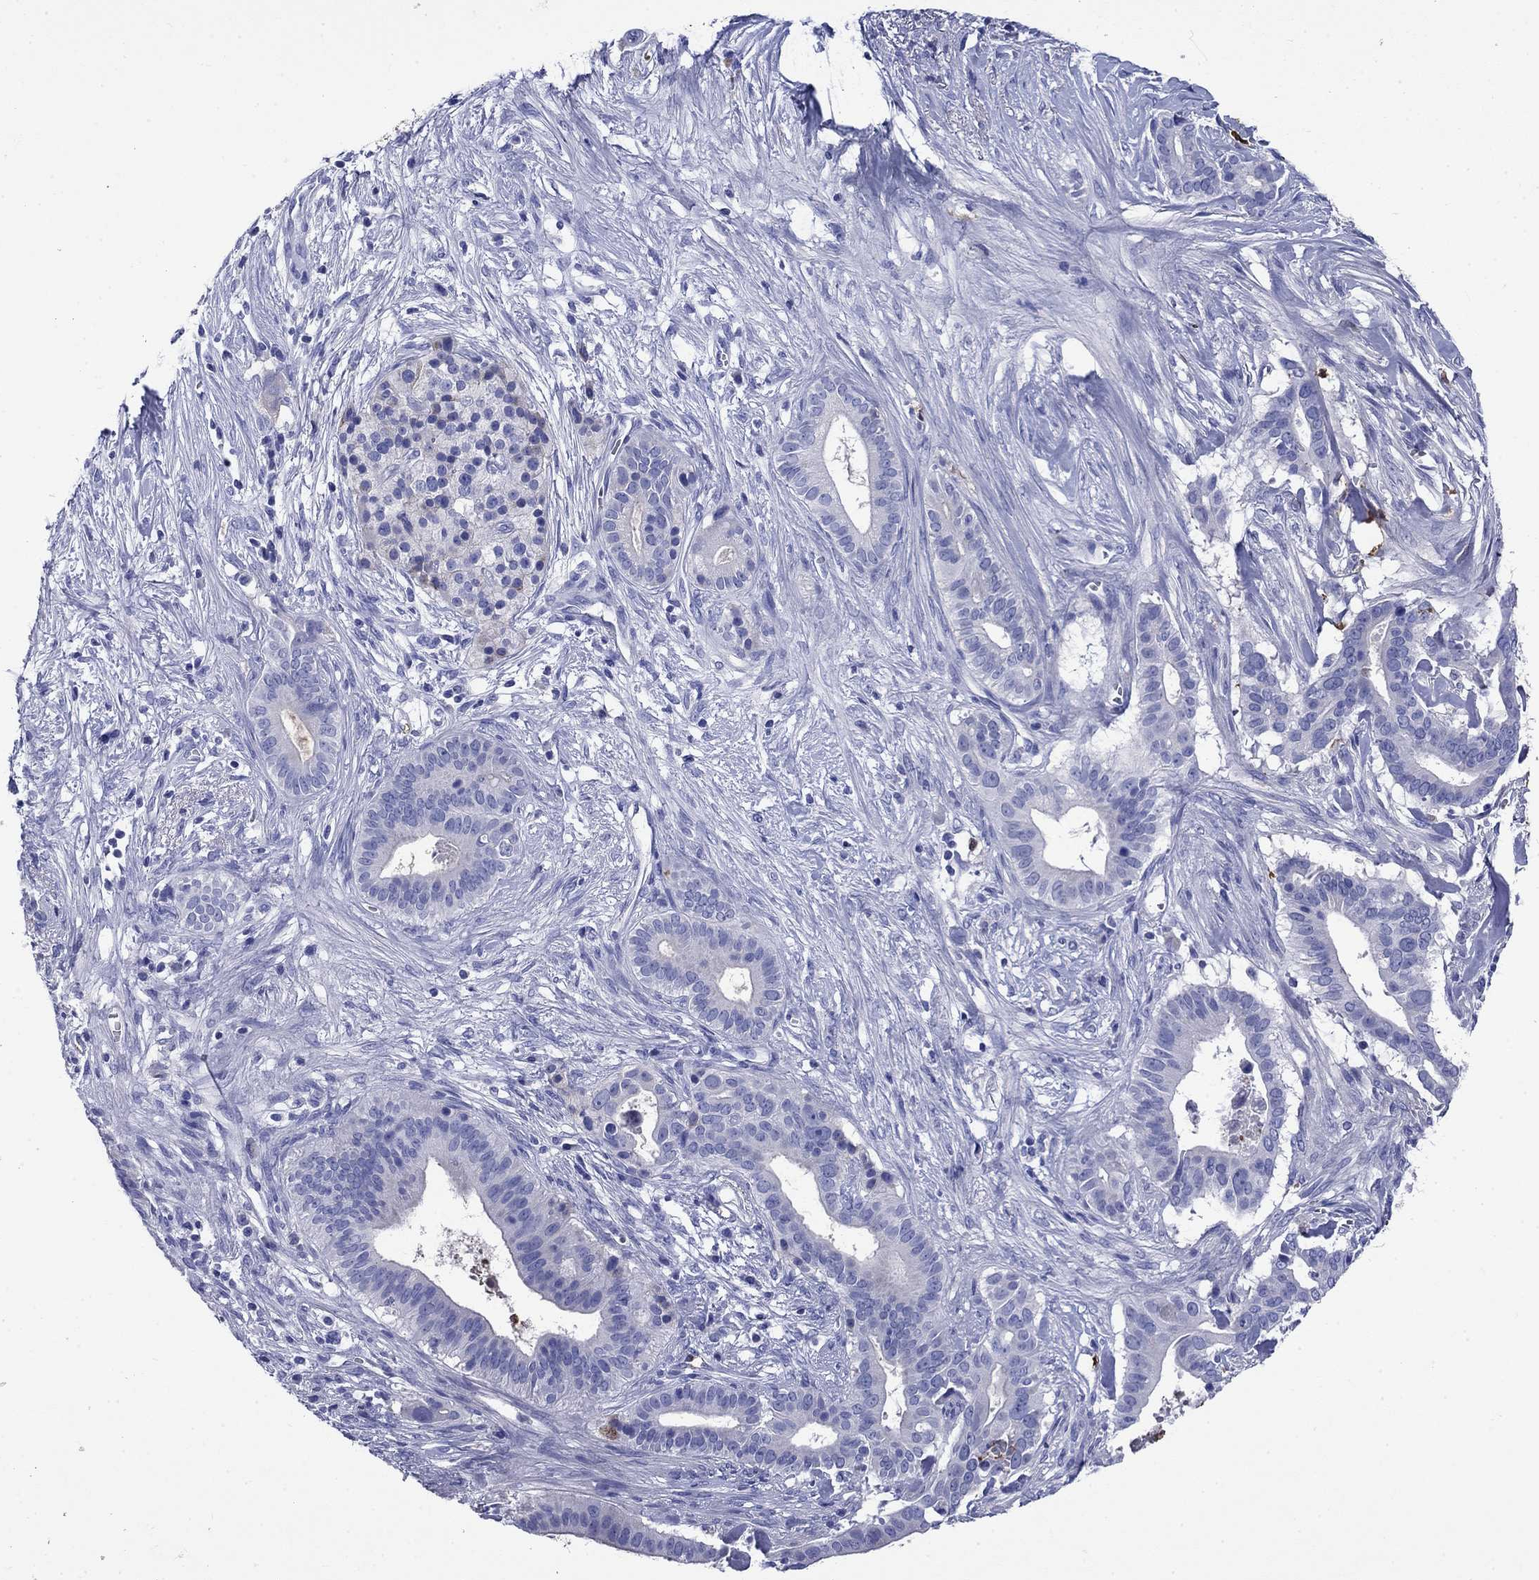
{"staining": {"intensity": "negative", "quantity": "none", "location": "none"}, "tissue": "pancreatic cancer", "cell_type": "Tumor cells", "image_type": "cancer", "snomed": [{"axis": "morphology", "description": "Adenocarcinoma, NOS"}, {"axis": "topography", "description": "Pancreas"}], "caption": "DAB (3,3'-diaminobenzidine) immunohistochemical staining of pancreatic cancer (adenocarcinoma) demonstrates no significant expression in tumor cells.", "gene": "TFR2", "patient": {"sex": "male", "age": 61}}